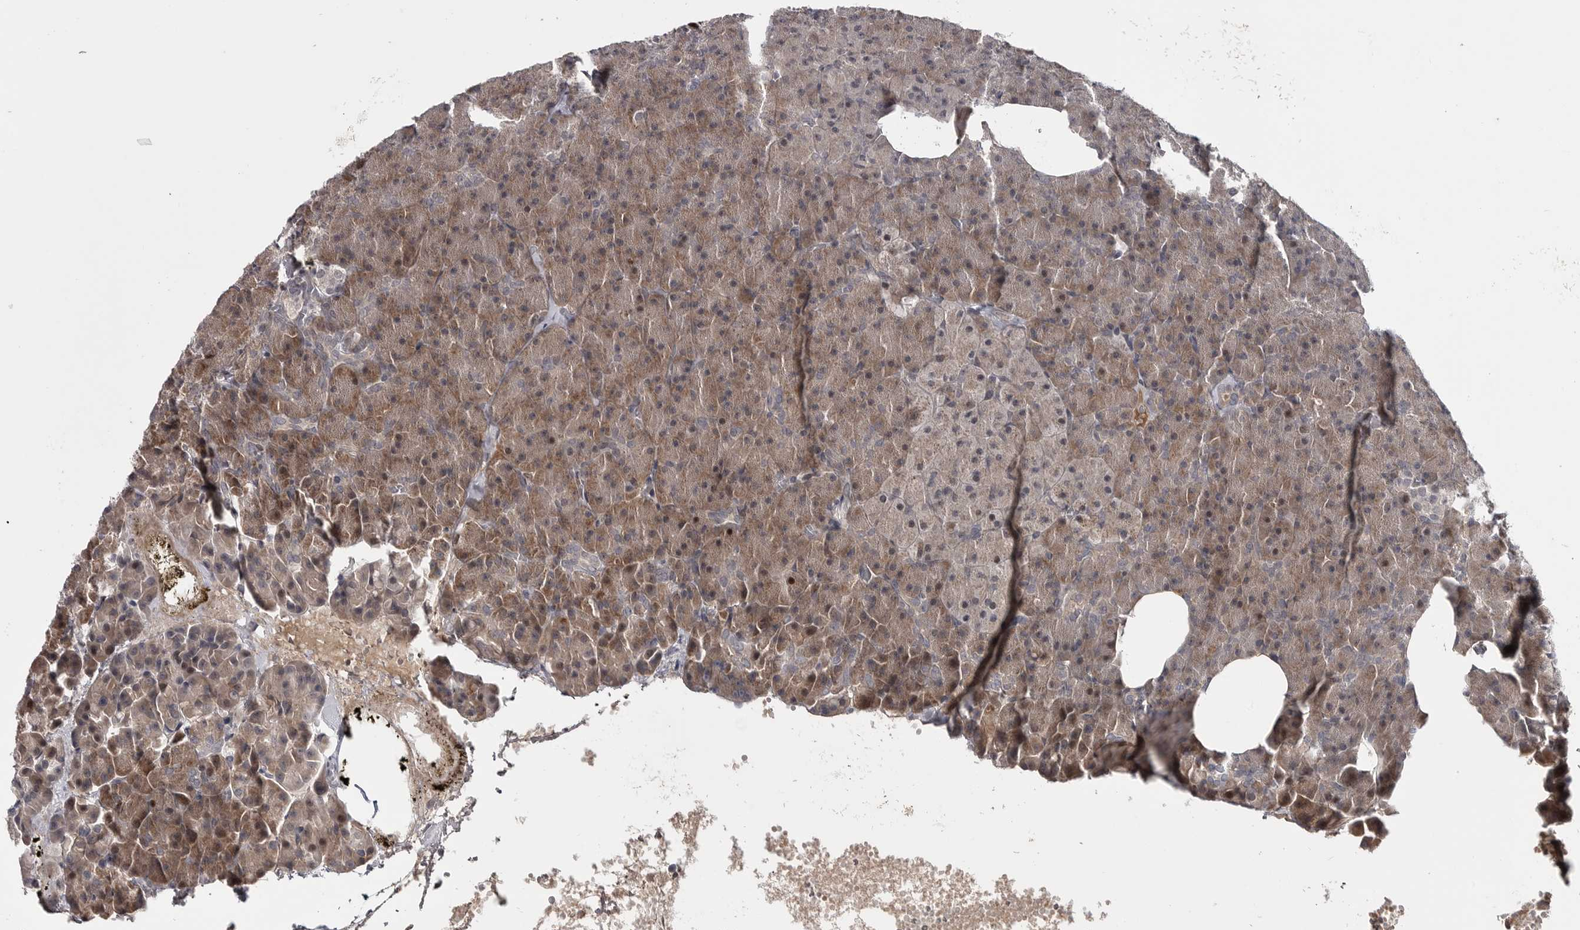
{"staining": {"intensity": "weak", "quantity": "25%-75%", "location": "cytoplasmic/membranous"}, "tissue": "pancreas", "cell_type": "Exocrine glandular cells", "image_type": "normal", "snomed": [{"axis": "morphology", "description": "Normal tissue, NOS"}, {"axis": "morphology", "description": "Carcinoid, malignant, NOS"}, {"axis": "topography", "description": "Pancreas"}], "caption": "Immunohistochemical staining of normal pancreas shows weak cytoplasmic/membranous protein staining in approximately 25%-75% of exocrine glandular cells.", "gene": "ZNF277", "patient": {"sex": "female", "age": 35}}